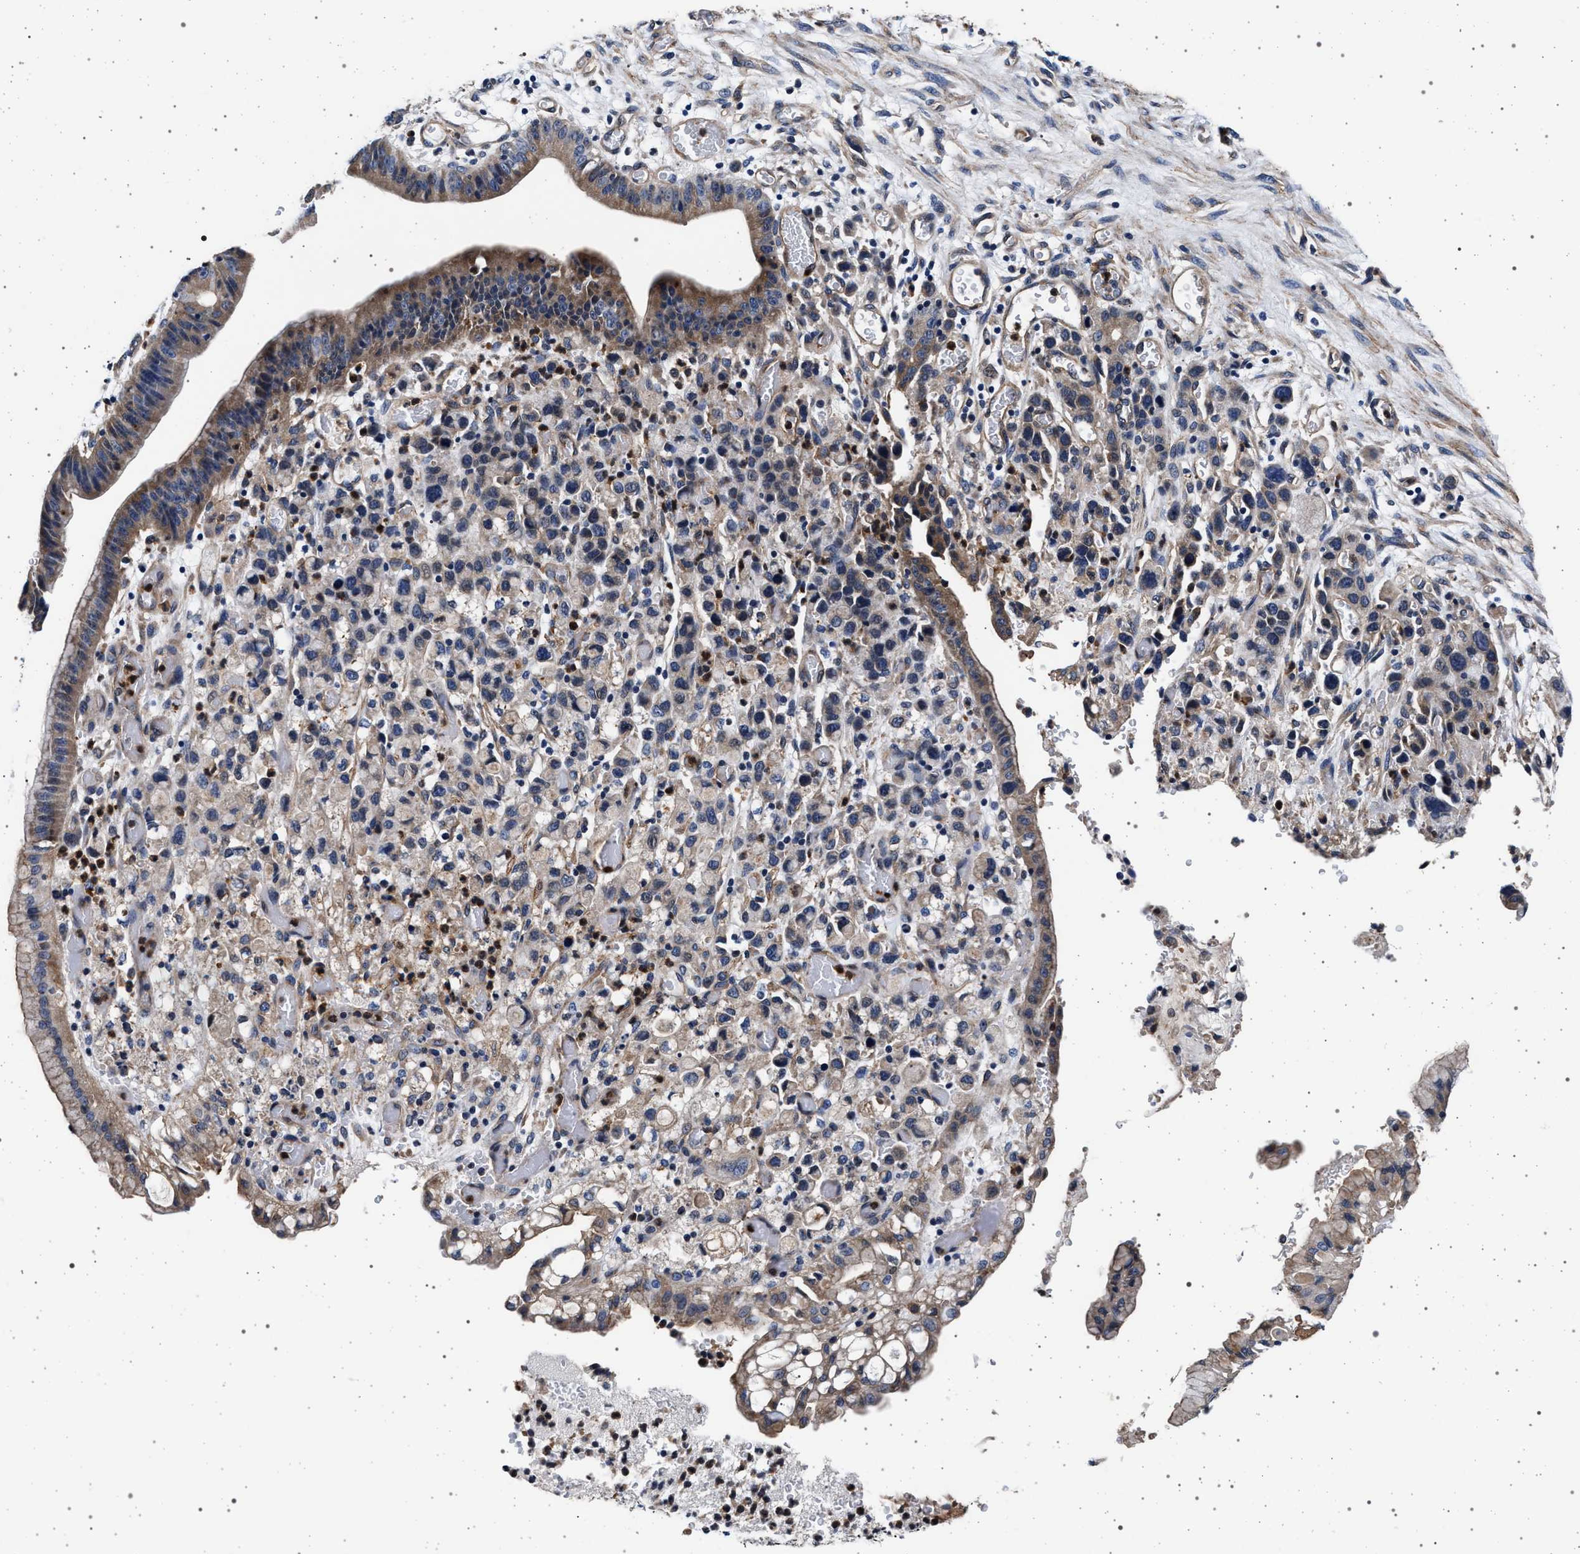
{"staining": {"intensity": "moderate", "quantity": ">75%", "location": "cytoplasmic/membranous"}, "tissue": "stomach cancer", "cell_type": "Tumor cells", "image_type": "cancer", "snomed": [{"axis": "morphology", "description": "Normal tissue, NOS"}, {"axis": "morphology", "description": "Adenocarcinoma, NOS"}, {"axis": "morphology", "description": "Adenocarcinoma, High grade"}, {"axis": "topography", "description": "Stomach, upper"}, {"axis": "topography", "description": "Stomach"}], "caption": "The micrograph shows staining of adenocarcinoma (stomach), revealing moderate cytoplasmic/membranous protein staining (brown color) within tumor cells.", "gene": "KCNK6", "patient": {"sex": "female", "age": 65}}